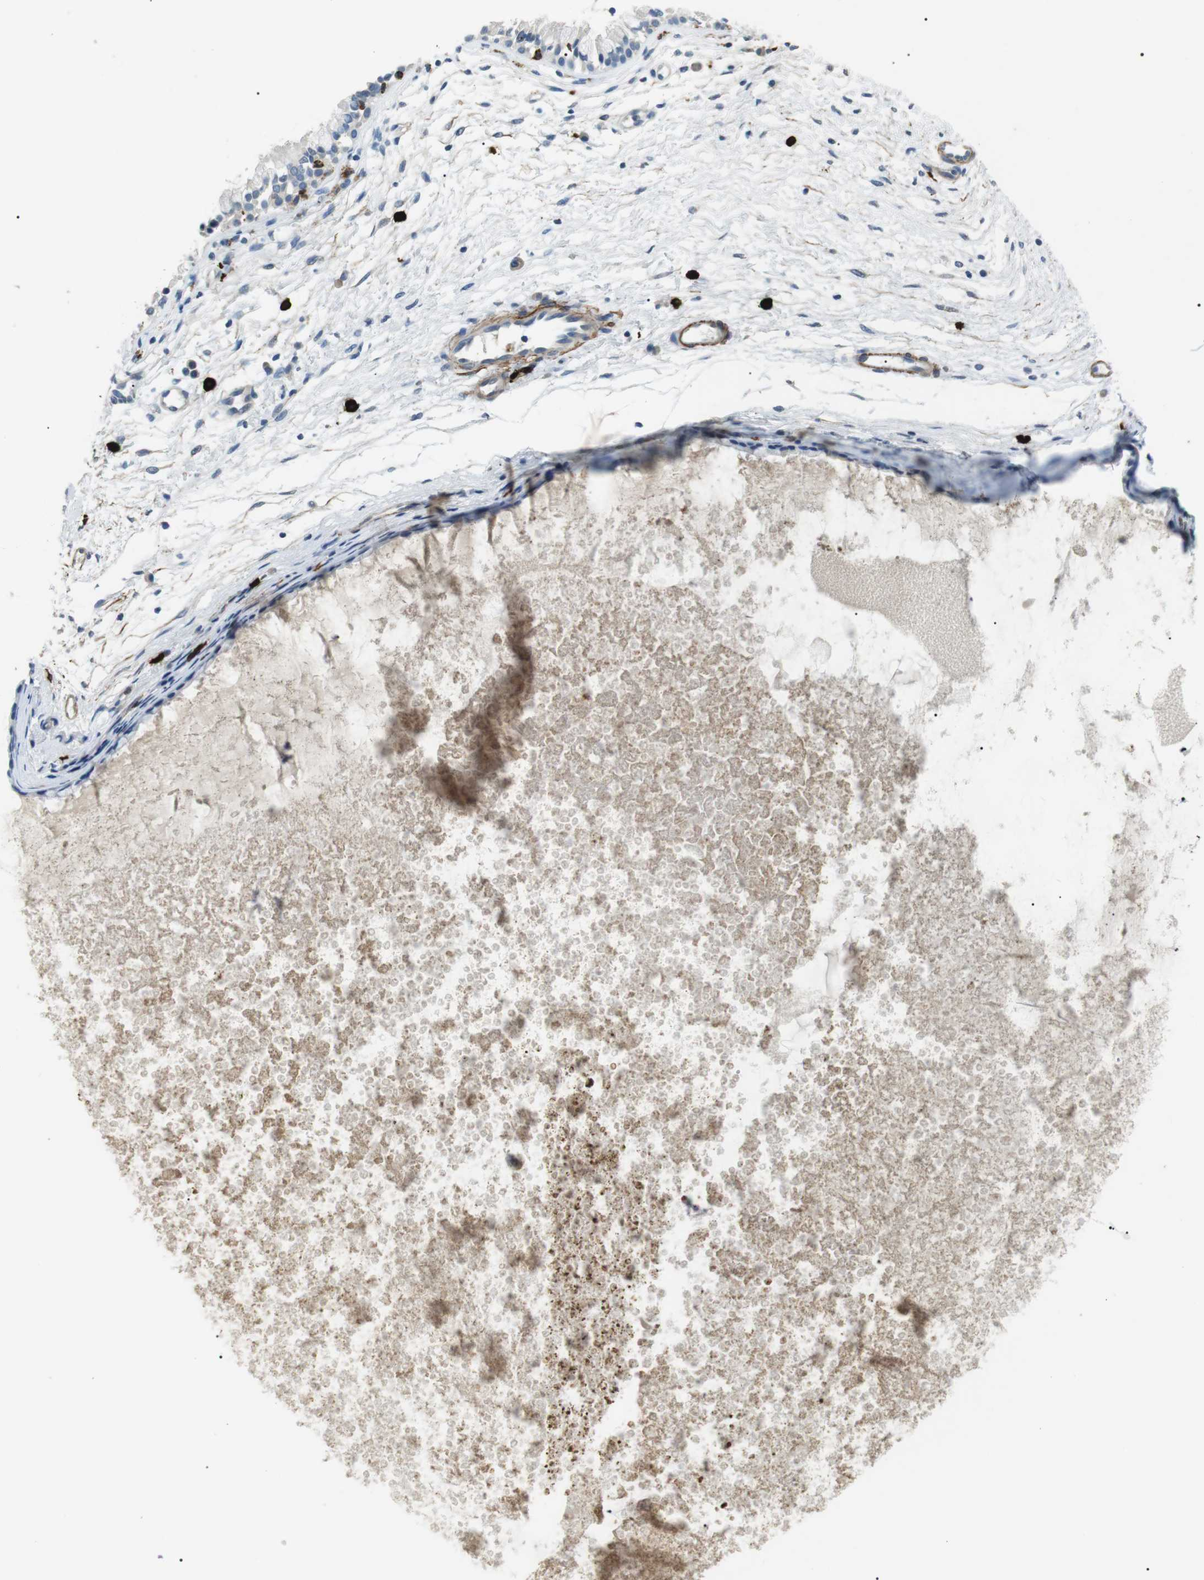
{"staining": {"intensity": "negative", "quantity": "none", "location": "none"}, "tissue": "nasopharynx", "cell_type": "Respiratory epithelial cells", "image_type": "normal", "snomed": [{"axis": "morphology", "description": "Normal tissue, NOS"}, {"axis": "topography", "description": "Nasopharynx"}], "caption": "Photomicrograph shows no protein staining in respiratory epithelial cells of benign nasopharynx.", "gene": "GZMM", "patient": {"sex": "male", "age": 21}}